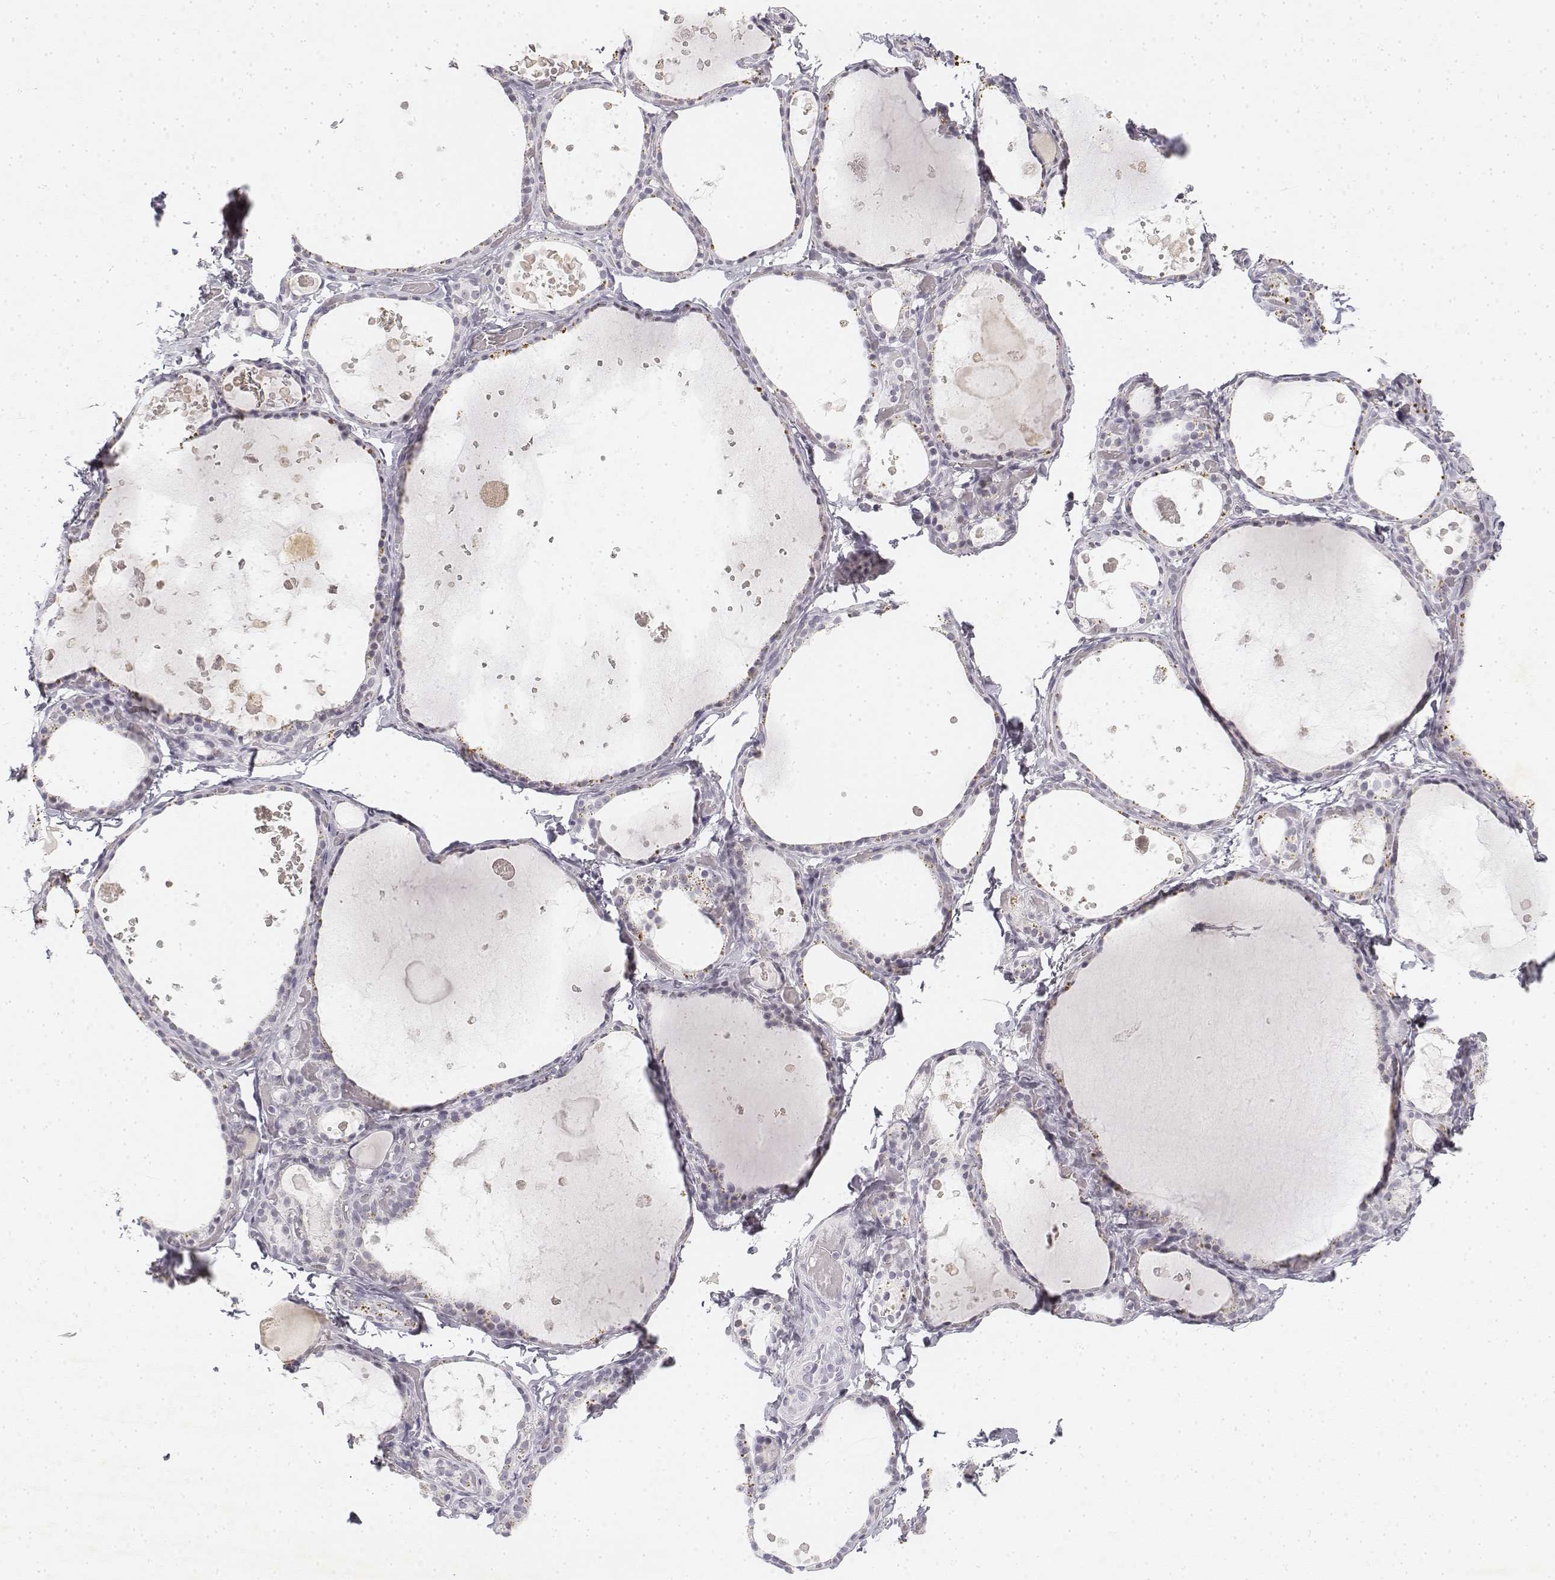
{"staining": {"intensity": "negative", "quantity": "none", "location": "none"}, "tissue": "thyroid gland", "cell_type": "Glandular cells", "image_type": "normal", "snomed": [{"axis": "morphology", "description": "Normal tissue, NOS"}, {"axis": "topography", "description": "Thyroid gland"}], "caption": "The IHC histopathology image has no significant expression in glandular cells of thyroid gland. (DAB (3,3'-diaminobenzidine) immunohistochemistry with hematoxylin counter stain).", "gene": "KRT84", "patient": {"sex": "female", "age": 56}}